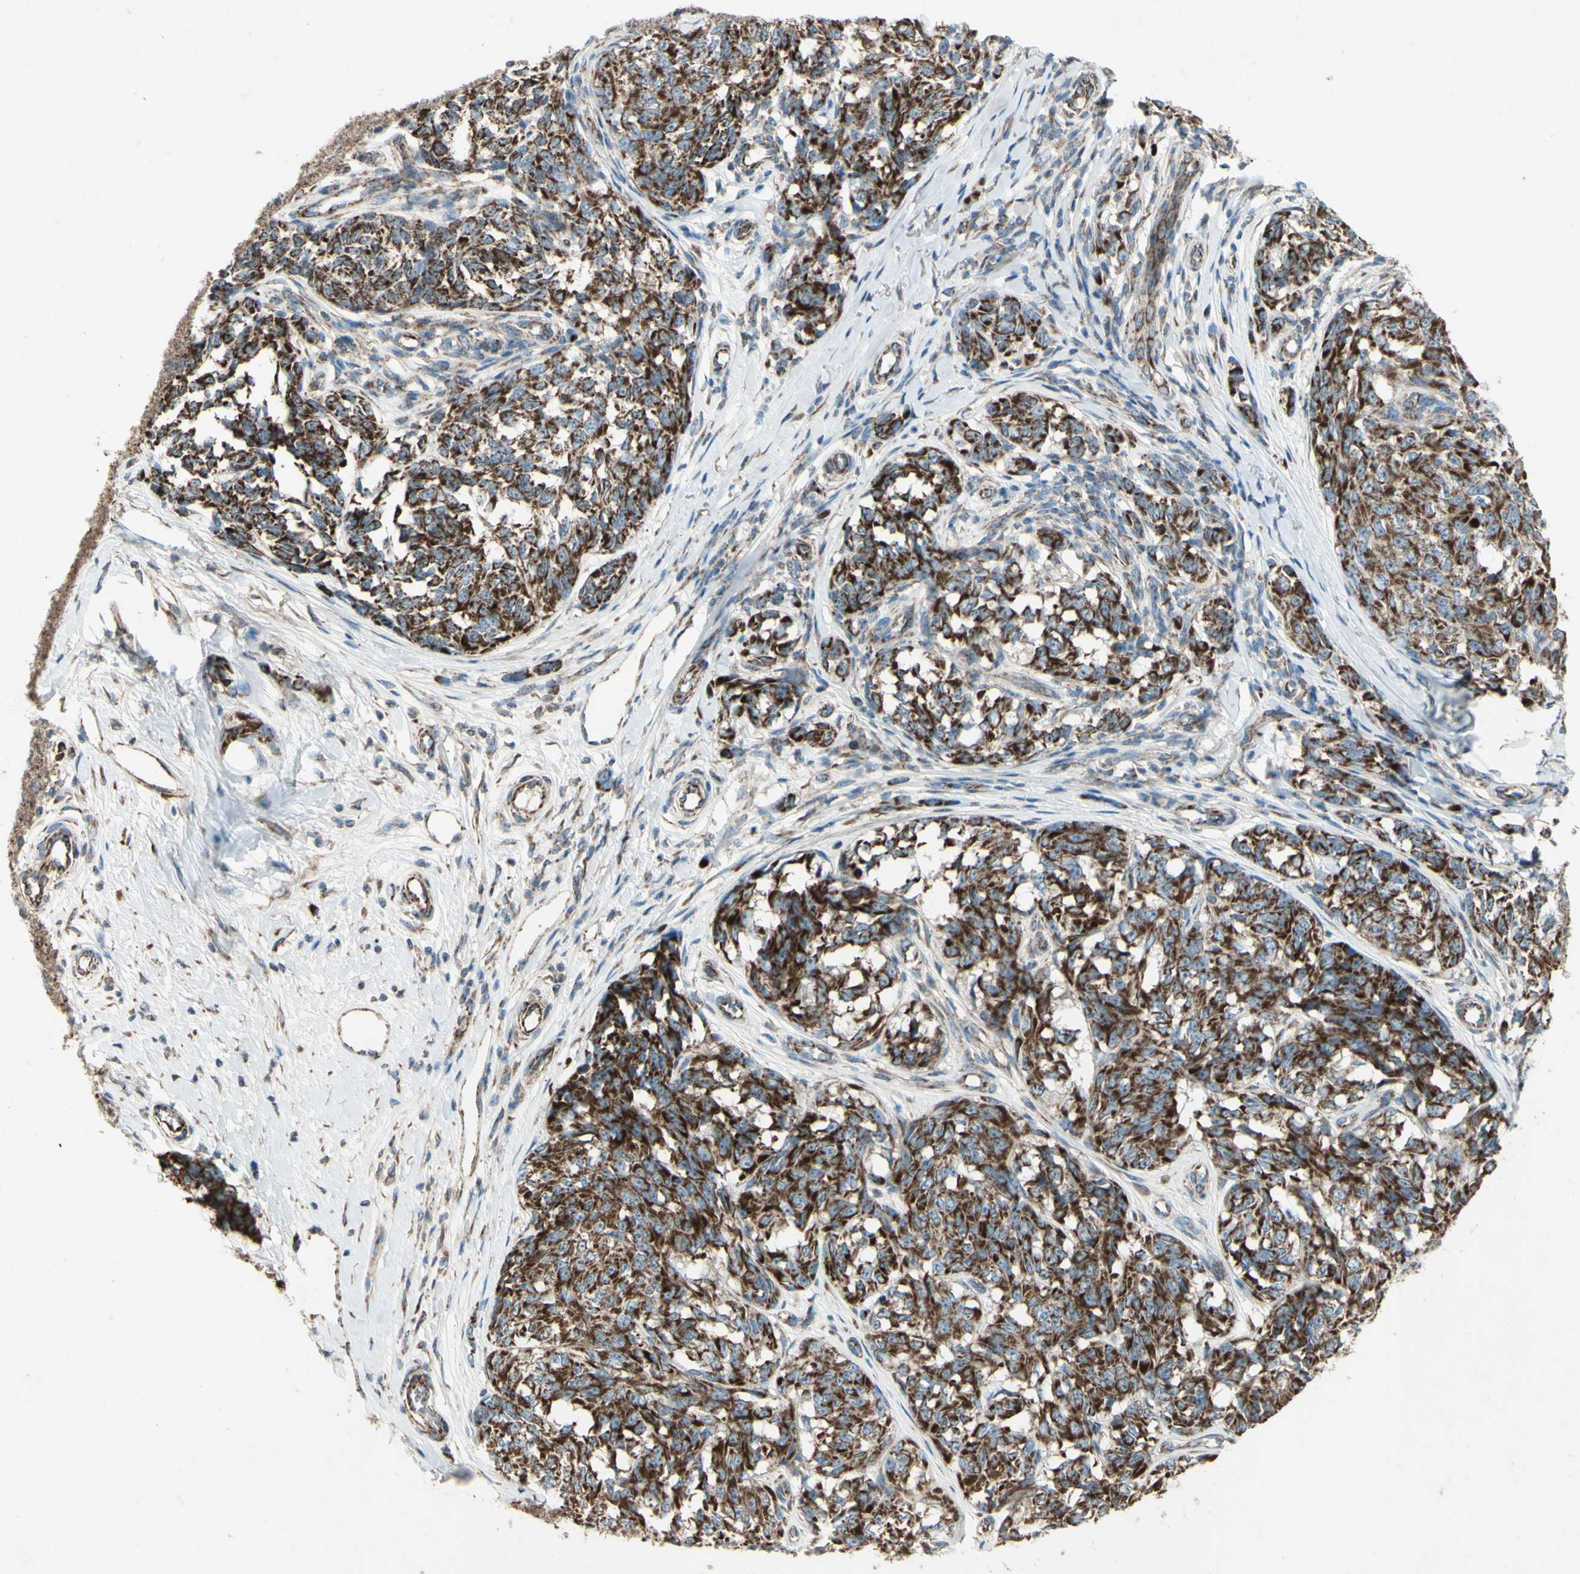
{"staining": {"intensity": "strong", "quantity": ">75%", "location": "cytoplasmic/membranous"}, "tissue": "melanoma", "cell_type": "Tumor cells", "image_type": "cancer", "snomed": [{"axis": "morphology", "description": "Malignant melanoma, NOS"}, {"axis": "topography", "description": "Skin"}], "caption": "Protein staining exhibits strong cytoplasmic/membranous staining in approximately >75% of tumor cells in malignant melanoma. Using DAB (3,3'-diaminobenzidine) (brown) and hematoxylin (blue) stains, captured at high magnification using brightfield microscopy.", "gene": "RHOT1", "patient": {"sex": "female", "age": 64}}